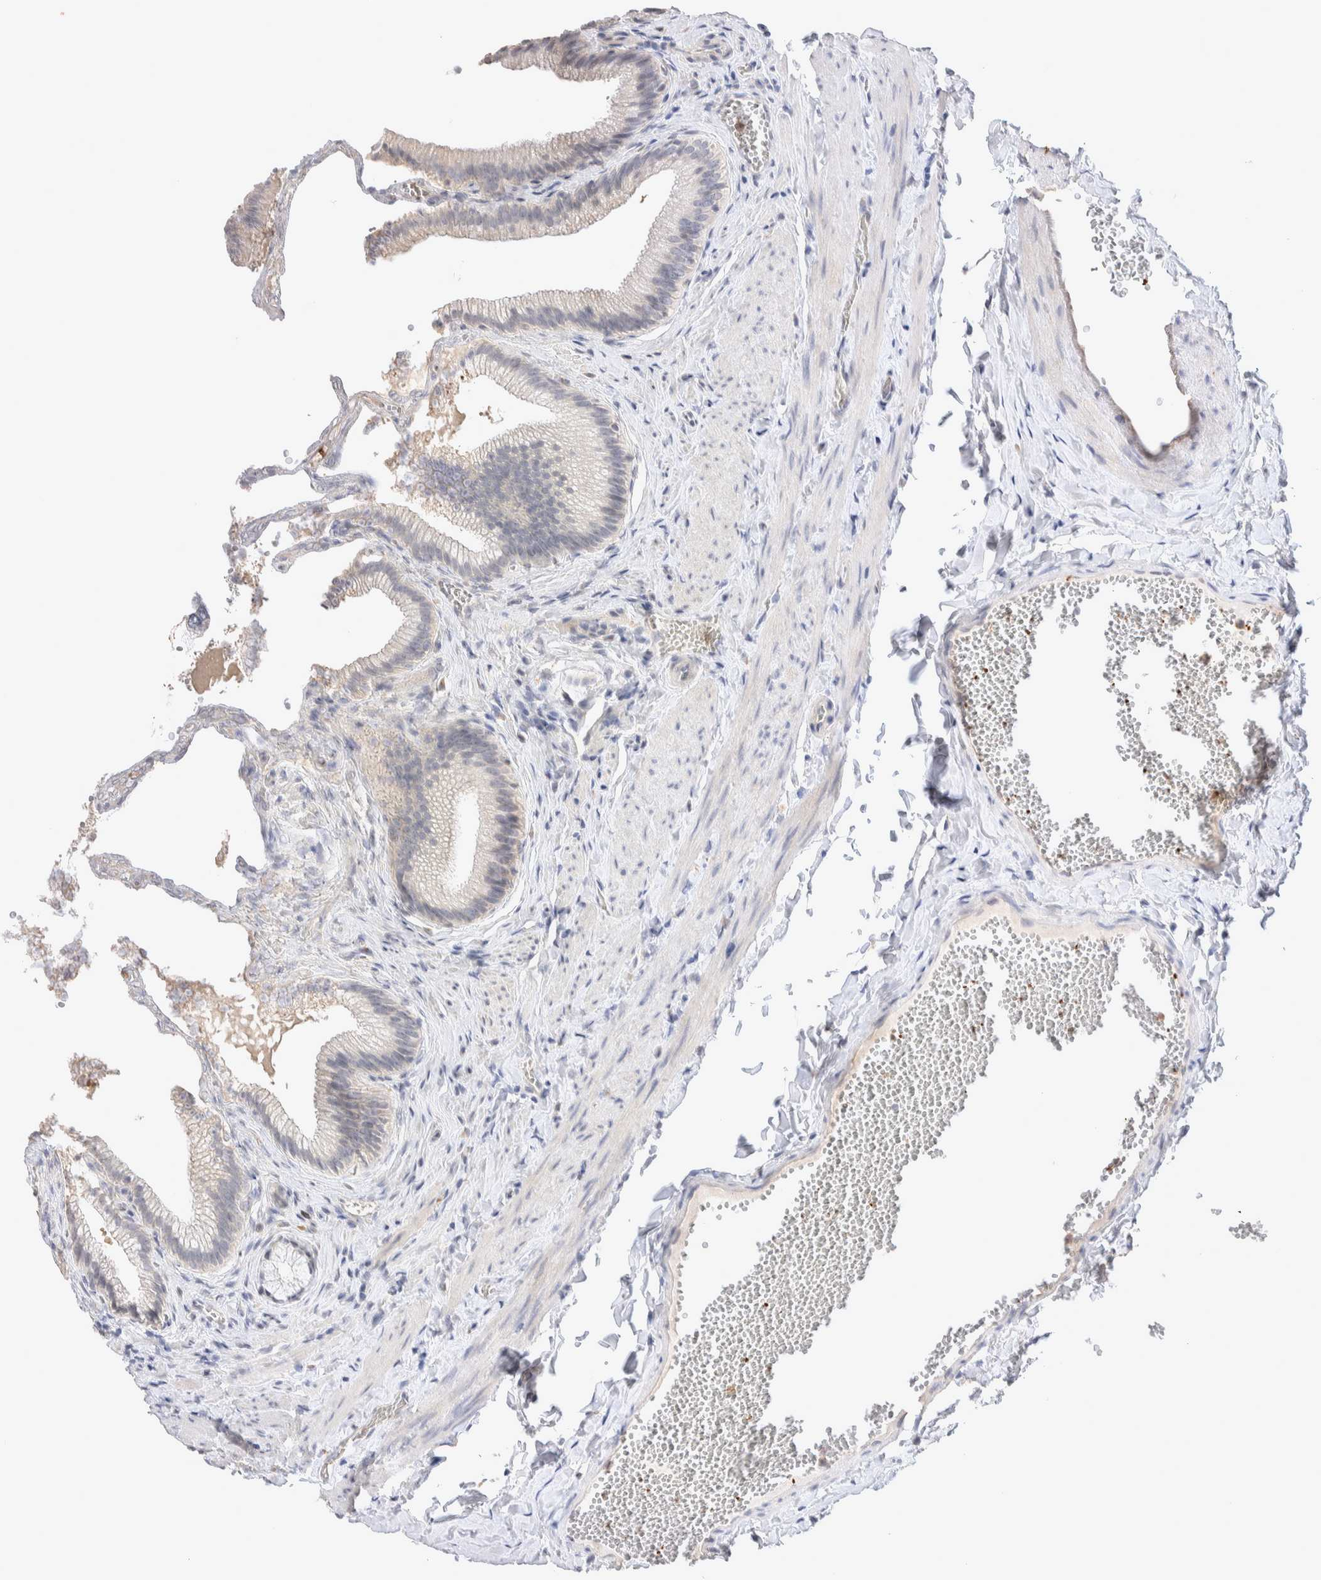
{"staining": {"intensity": "negative", "quantity": "none", "location": "none"}, "tissue": "gallbladder", "cell_type": "Glandular cells", "image_type": "normal", "snomed": [{"axis": "morphology", "description": "Normal tissue, NOS"}, {"axis": "topography", "description": "Gallbladder"}], "caption": "IHC of benign human gallbladder exhibits no expression in glandular cells. (DAB immunohistochemistry (IHC), high magnification).", "gene": "FFAR2", "patient": {"sex": "male", "age": 38}}